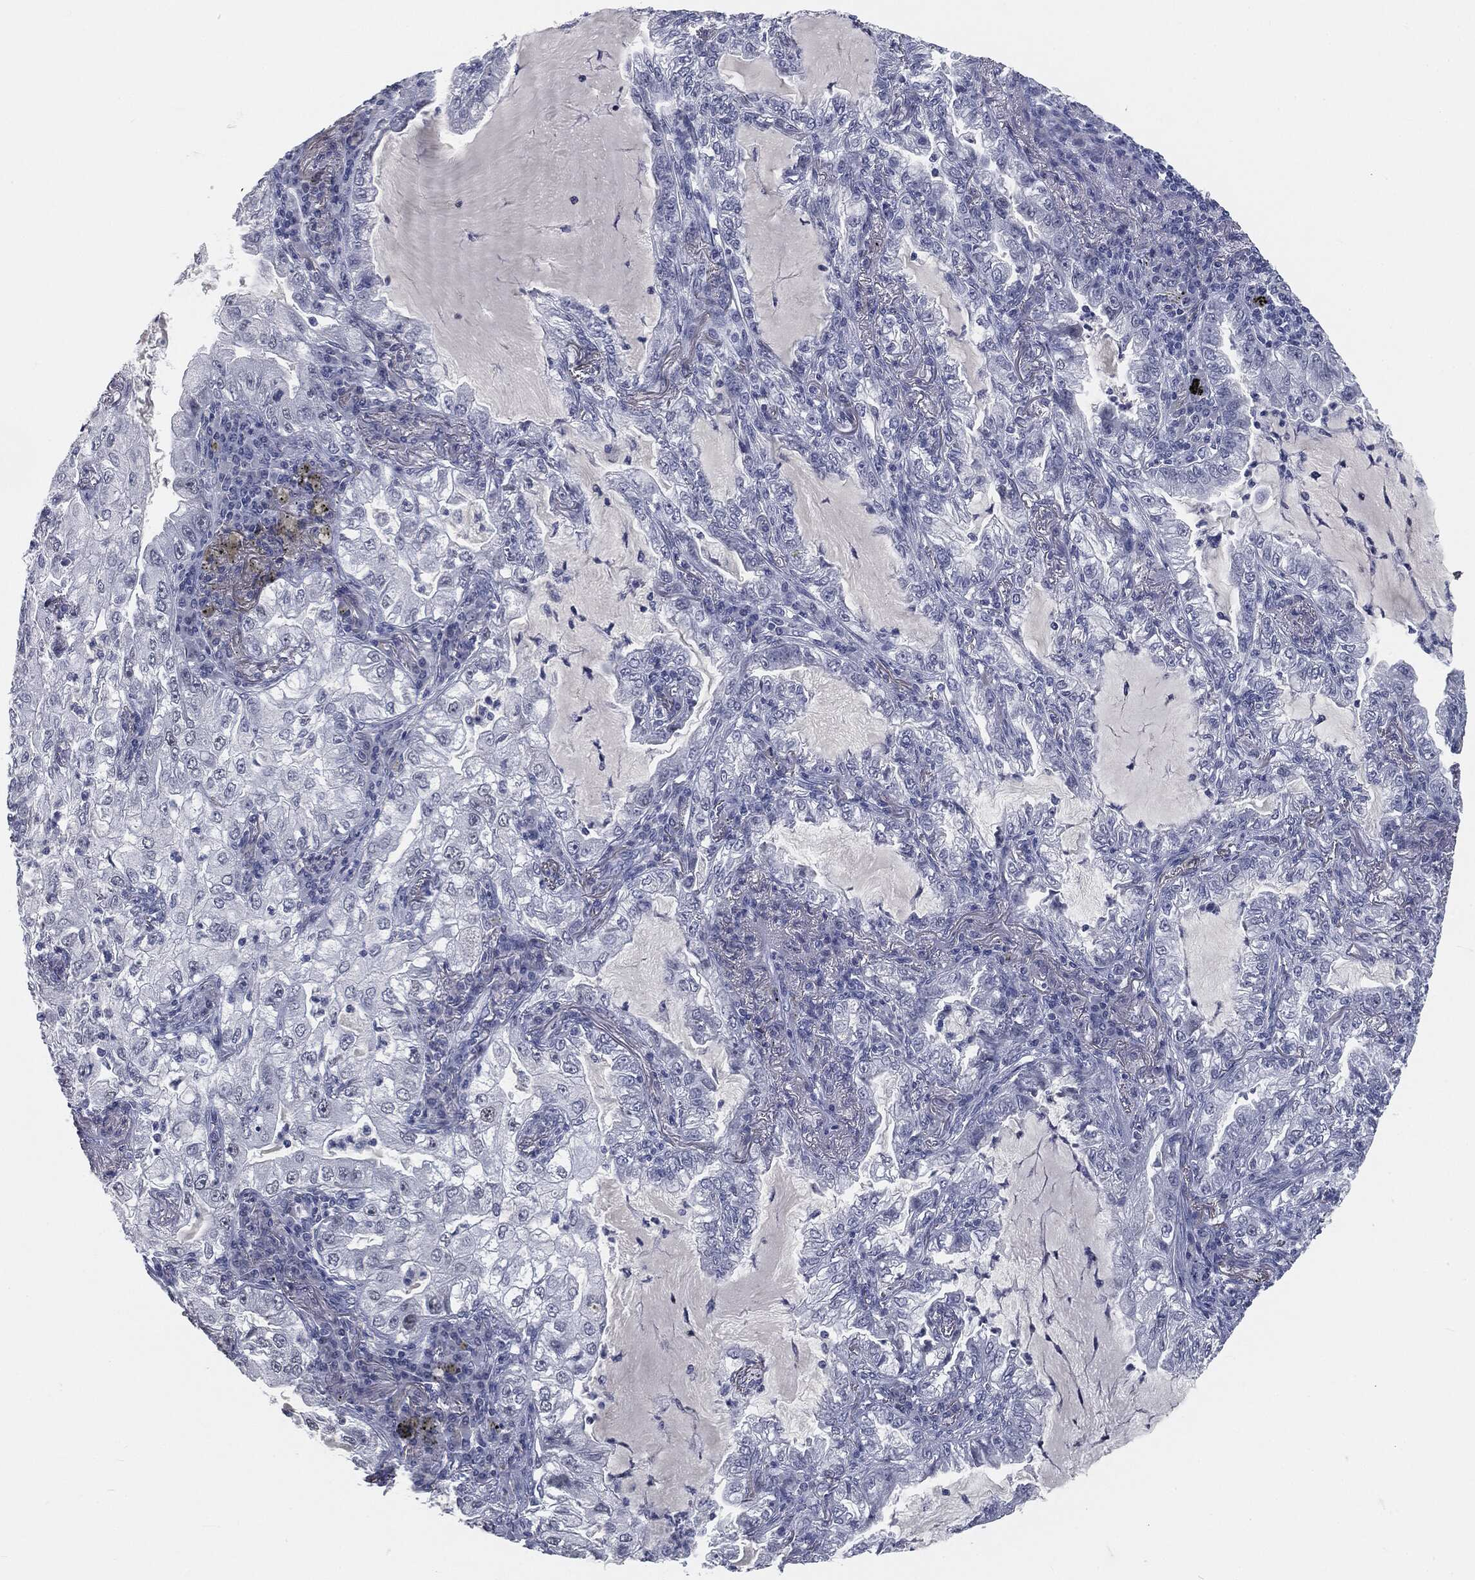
{"staining": {"intensity": "negative", "quantity": "none", "location": "none"}, "tissue": "lung cancer", "cell_type": "Tumor cells", "image_type": "cancer", "snomed": [{"axis": "morphology", "description": "Adenocarcinoma, NOS"}, {"axis": "topography", "description": "Lung"}], "caption": "IHC micrograph of neoplastic tissue: human lung cancer (adenocarcinoma) stained with DAB (3,3'-diaminobenzidine) reveals no significant protein expression in tumor cells.", "gene": "PRAME", "patient": {"sex": "female", "age": 73}}